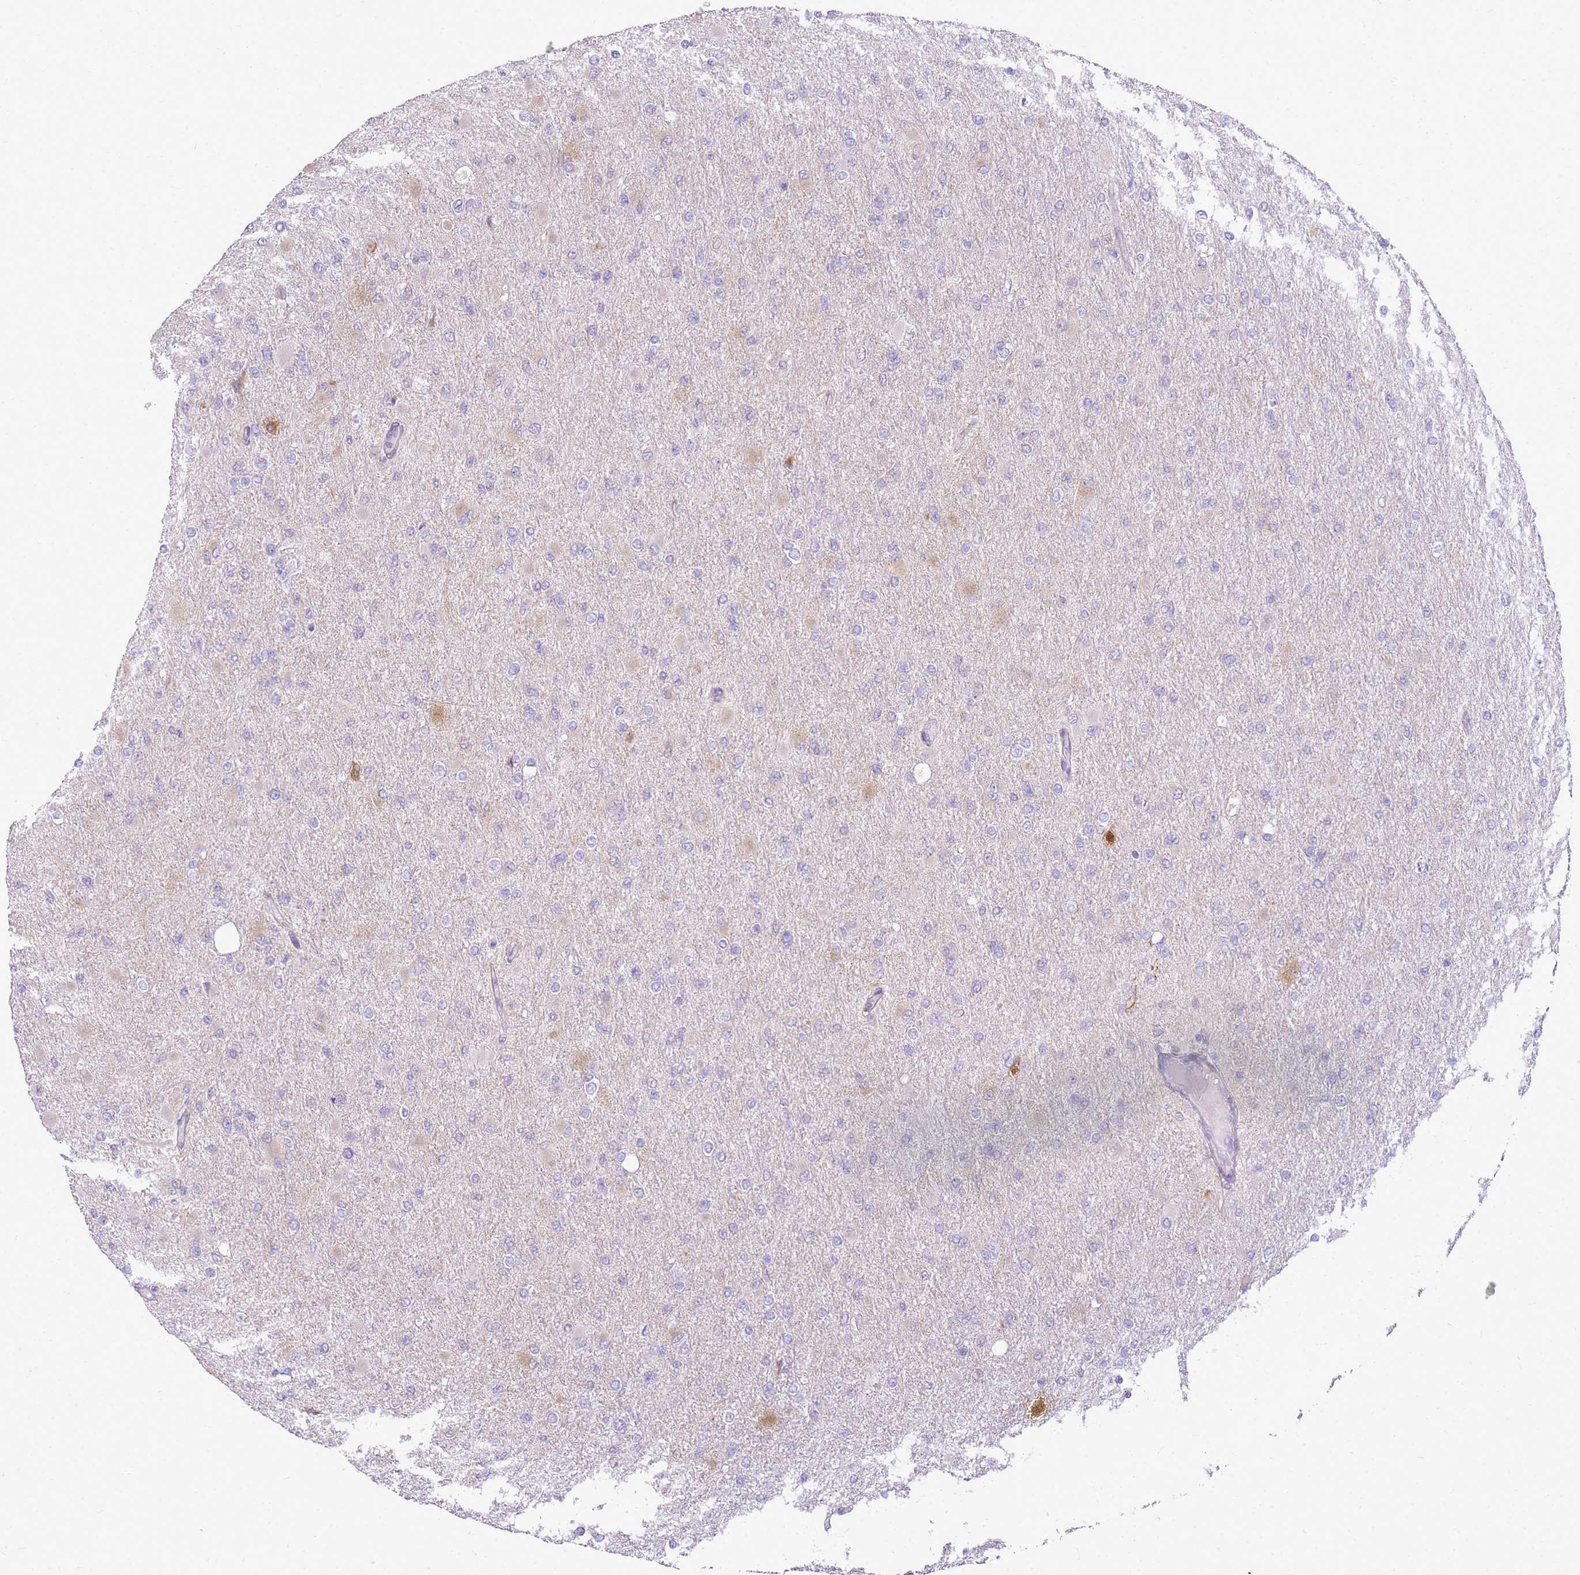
{"staining": {"intensity": "weak", "quantity": "<25%", "location": "cytoplasmic/membranous"}, "tissue": "glioma", "cell_type": "Tumor cells", "image_type": "cancer", "snomed": [{"axis": "morphology", "description": "Glioma, malignant, High grade"}, {"axis": "topography", "description": "Cerebral cortex"}], "caption": "Immunohistochemistry (IHC) micrograph of neoplastic tissue: human malignant high-grade glioma stained with DAB reveals no significant protein expression in tumor cells.", "gene": "HSPB1", "patient": {"sex": "female", "age": 36}}